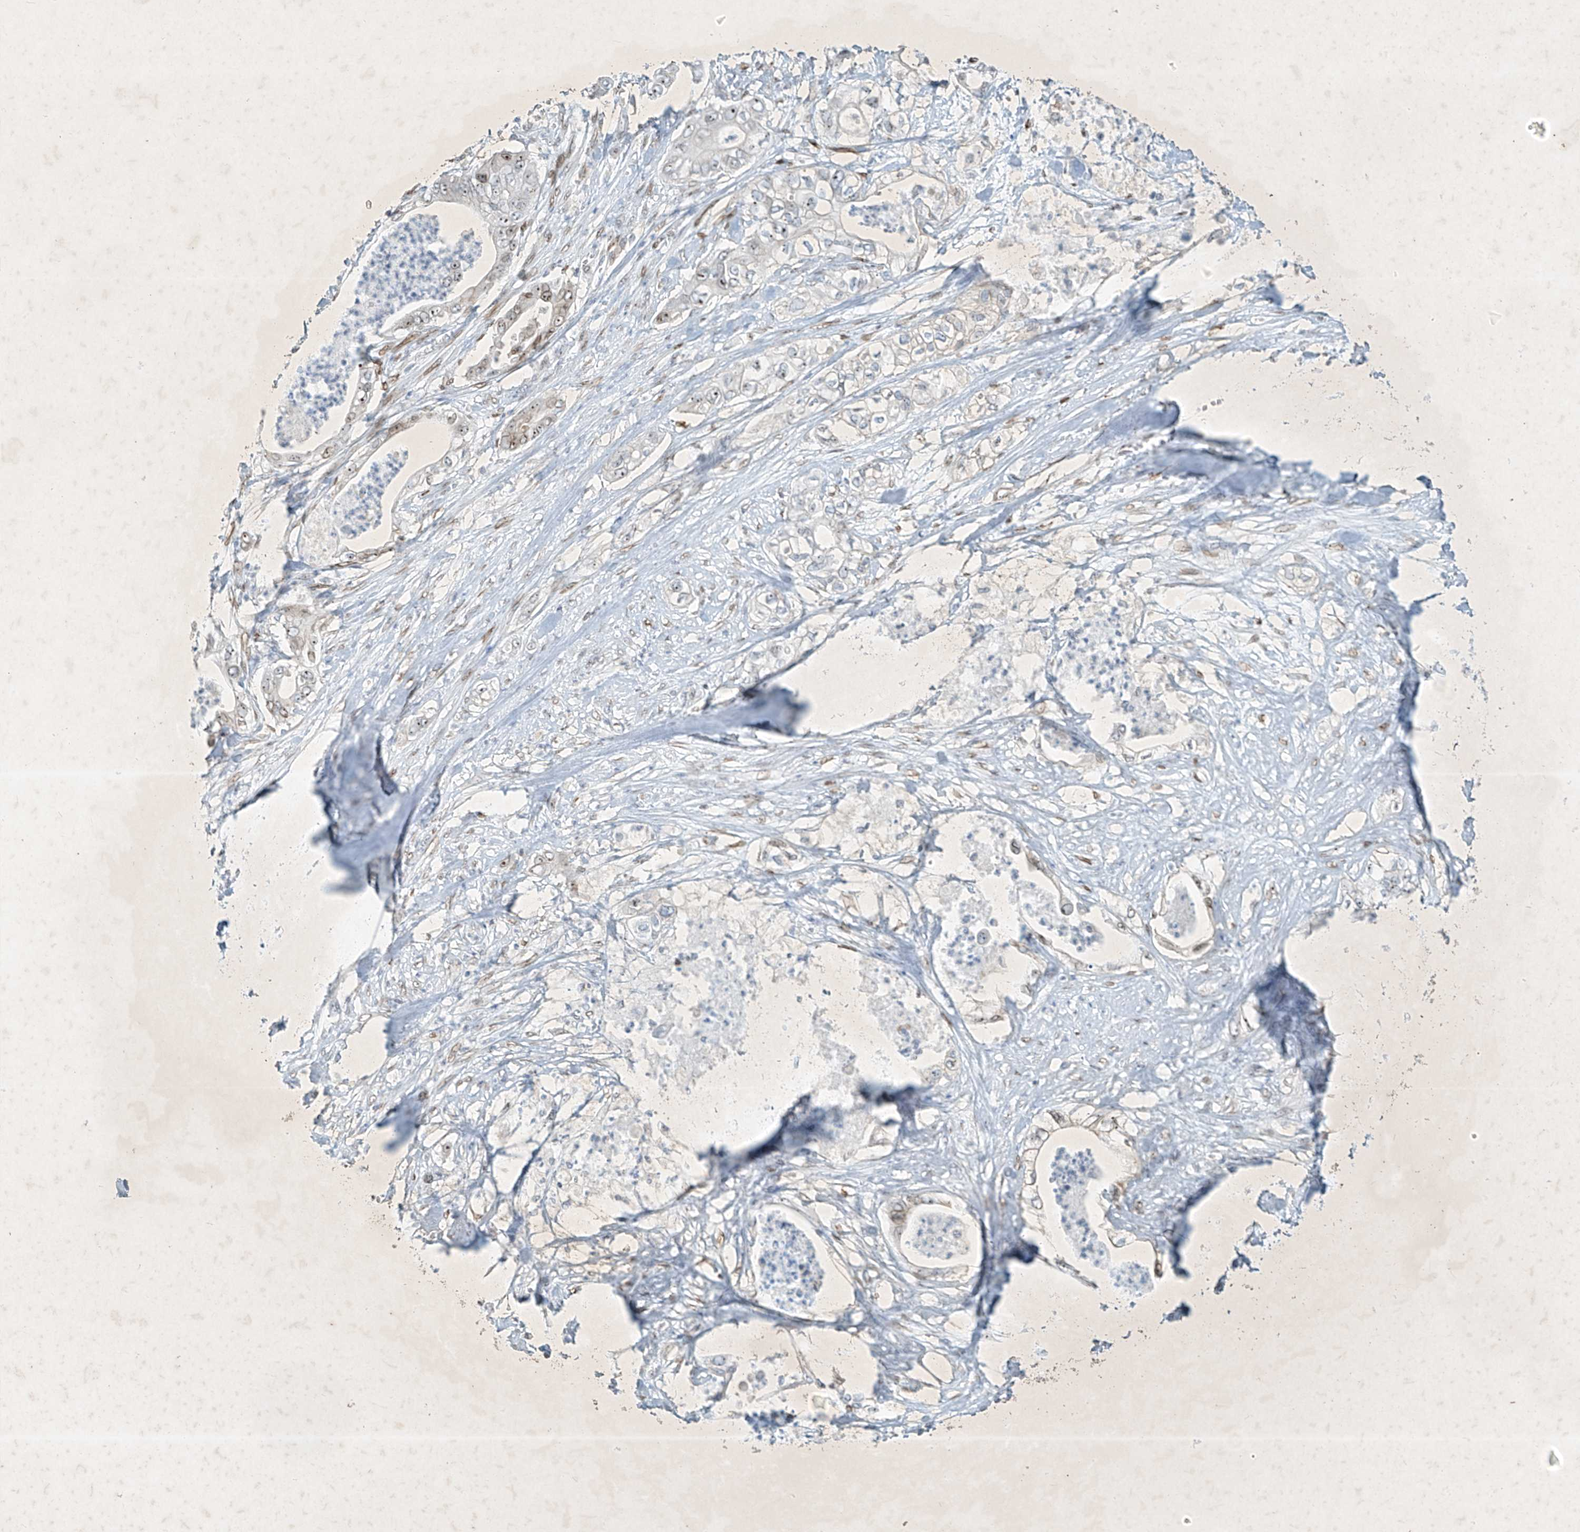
{"staining": {"intensity": "moderate", "quantity": "25%-75%", "location": "nuclear"}, "tissue": "pancreatic cancer", "cell_type": "Tumor cells", "image_type": "cancer", "snomed": [{"axis": "morphology", "description": "Adenocarcinoma, NOS"}, {"axis": "topography", "description": "Pancreas"}], "caption": "A high-resolution photomicrograph shows immunohistochemistry staining of pancreatic cancer, which displays moderate nuclear staining in about 25%-75% of tumor cells.", "gene": "SAMD15", "patient": {"sex": "female", "age": 78}}